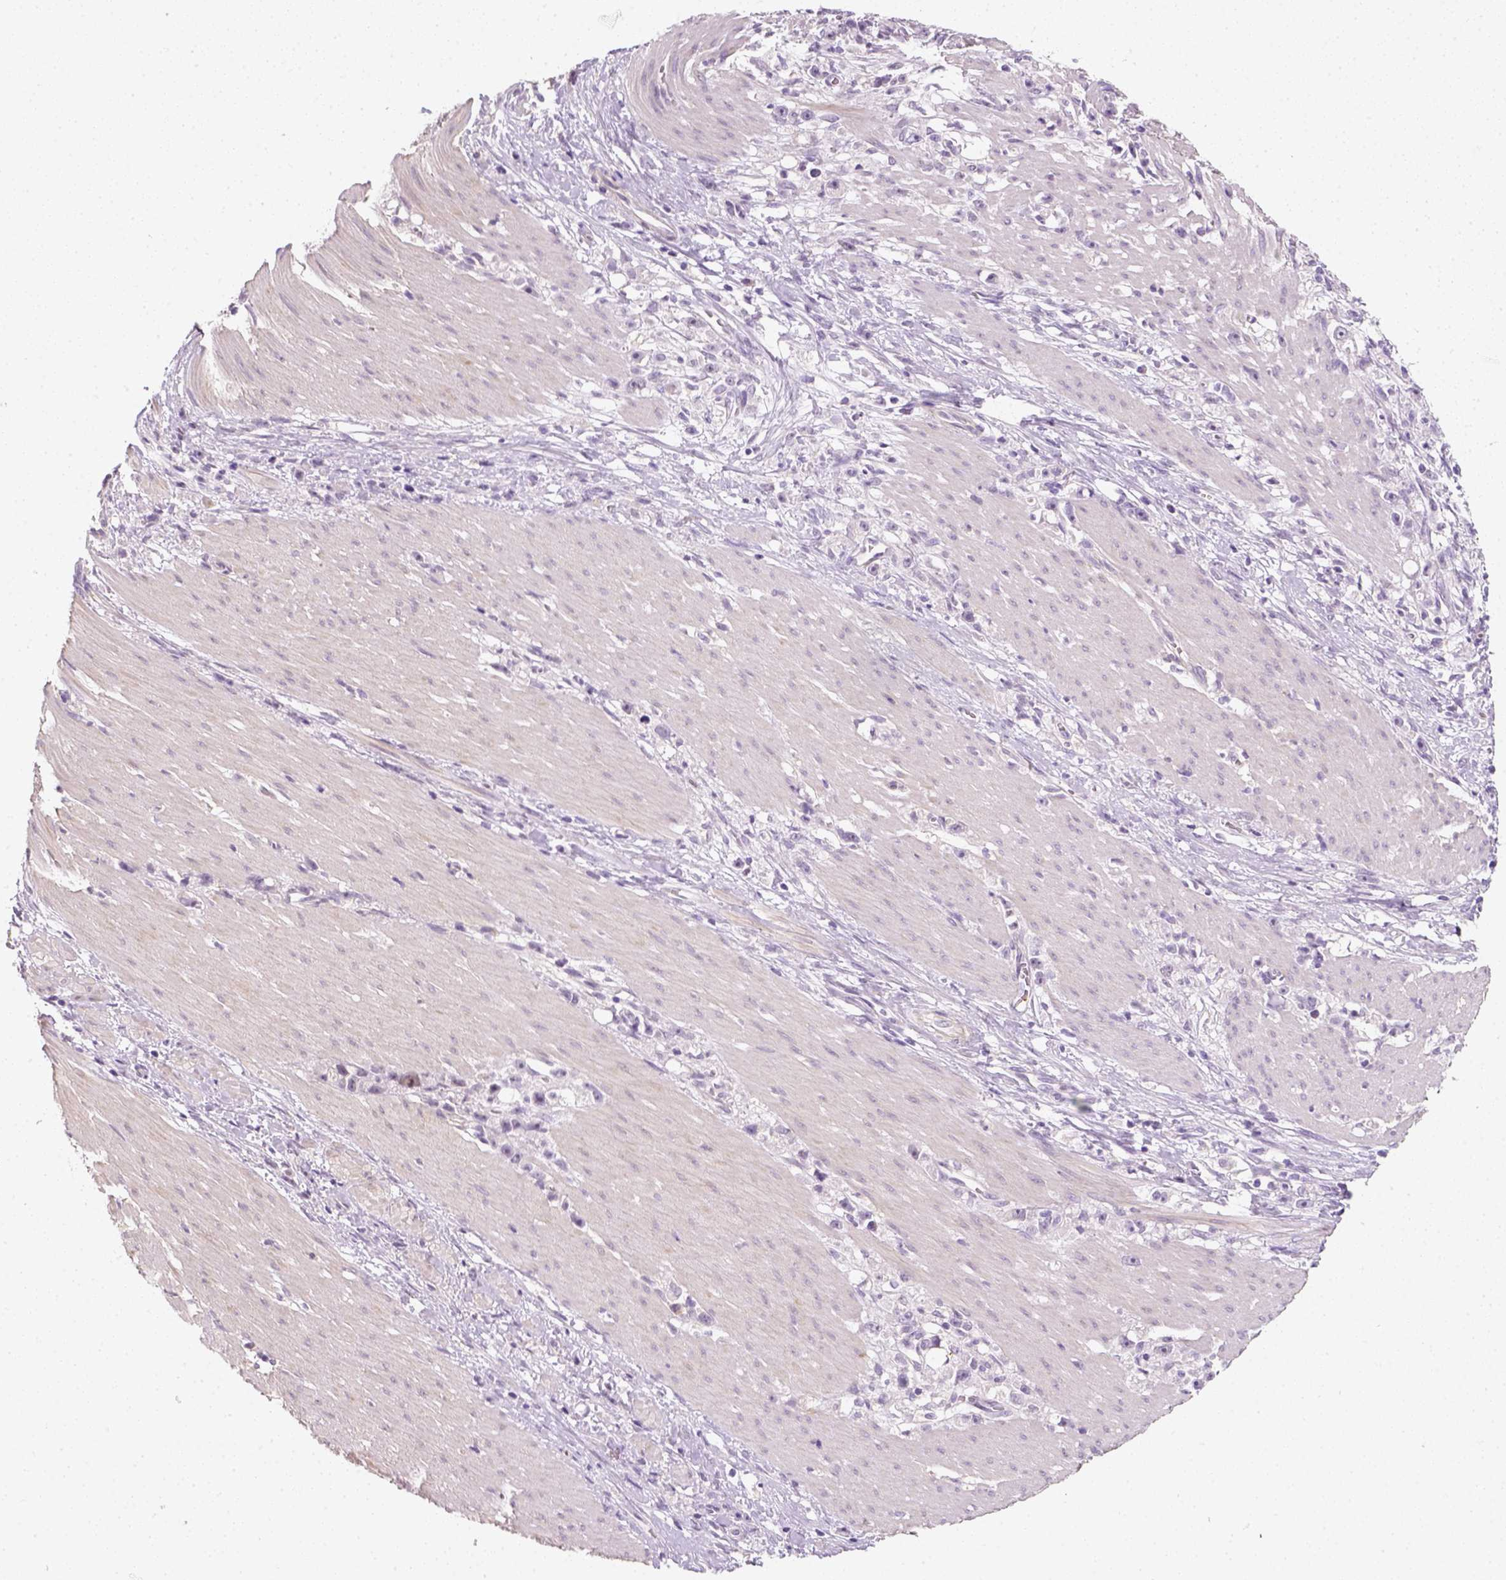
{"staining": {"intensity": "negative", "quantity": "none", "location": "none"}, "tissue": "stomach cancer", "cell_type": "Tumor cells", "image_type": "cancer", "snomed": [{"axis": "morphology", "description": "Adenocarcinoma, NOS"}, {"axis": "topography", "description": "Stomach"}], "caption": "Tumor cells show no significant protein staining in stomach cancer (adenocarcinoma).", "gene": "FAM163B", "patient": {"sex": "female", "age": 59}}